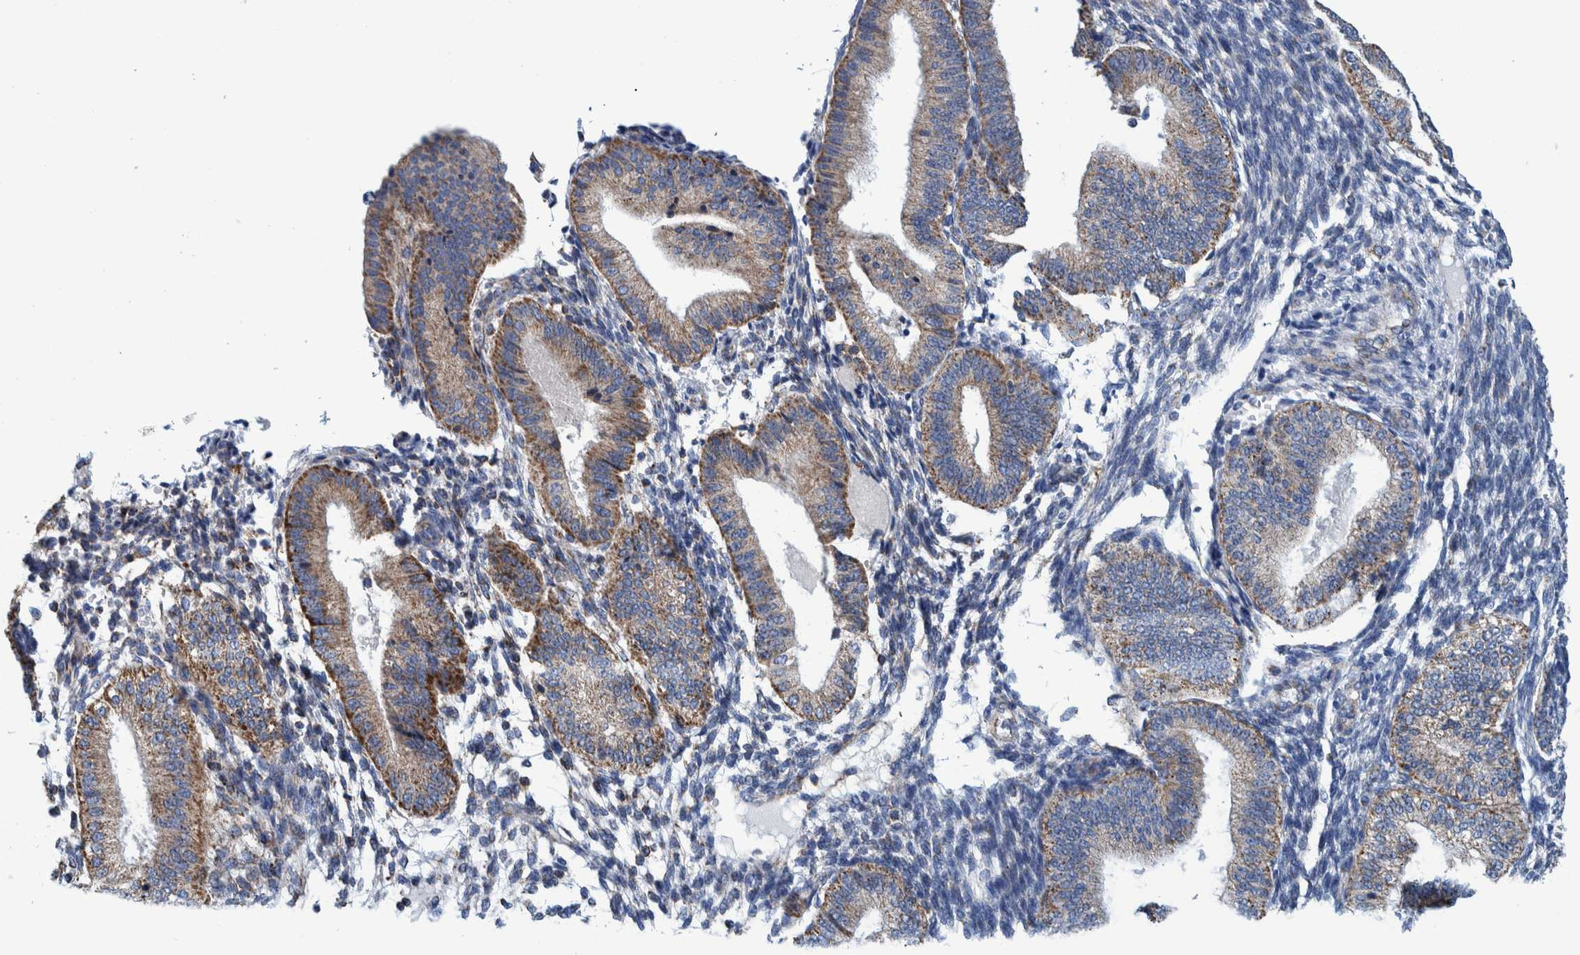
{"staining": {"intensity": "moderate", "quantity": "<25%", "location": "cytoplasmic/membranous"}, "tissue": "endometrium", "cell_type": "Cells in endometrial stroma", "image_type": "normal", "snomed": [{"axis": "morphology", "description": "Normal tissue, NOS"}, {"axis": "topography", "description": "Endometrium"}], "caption": "A high-resolution photomicrograph shows immunohistochemistry (IHC) staining of normal endometrium, which demonstrates moderate cytoplasmic/membranous positivity in about <25% of cells in endometrial stroma.", "gene": "BZW2", "patient": {"sex": "female", "age": 39}}